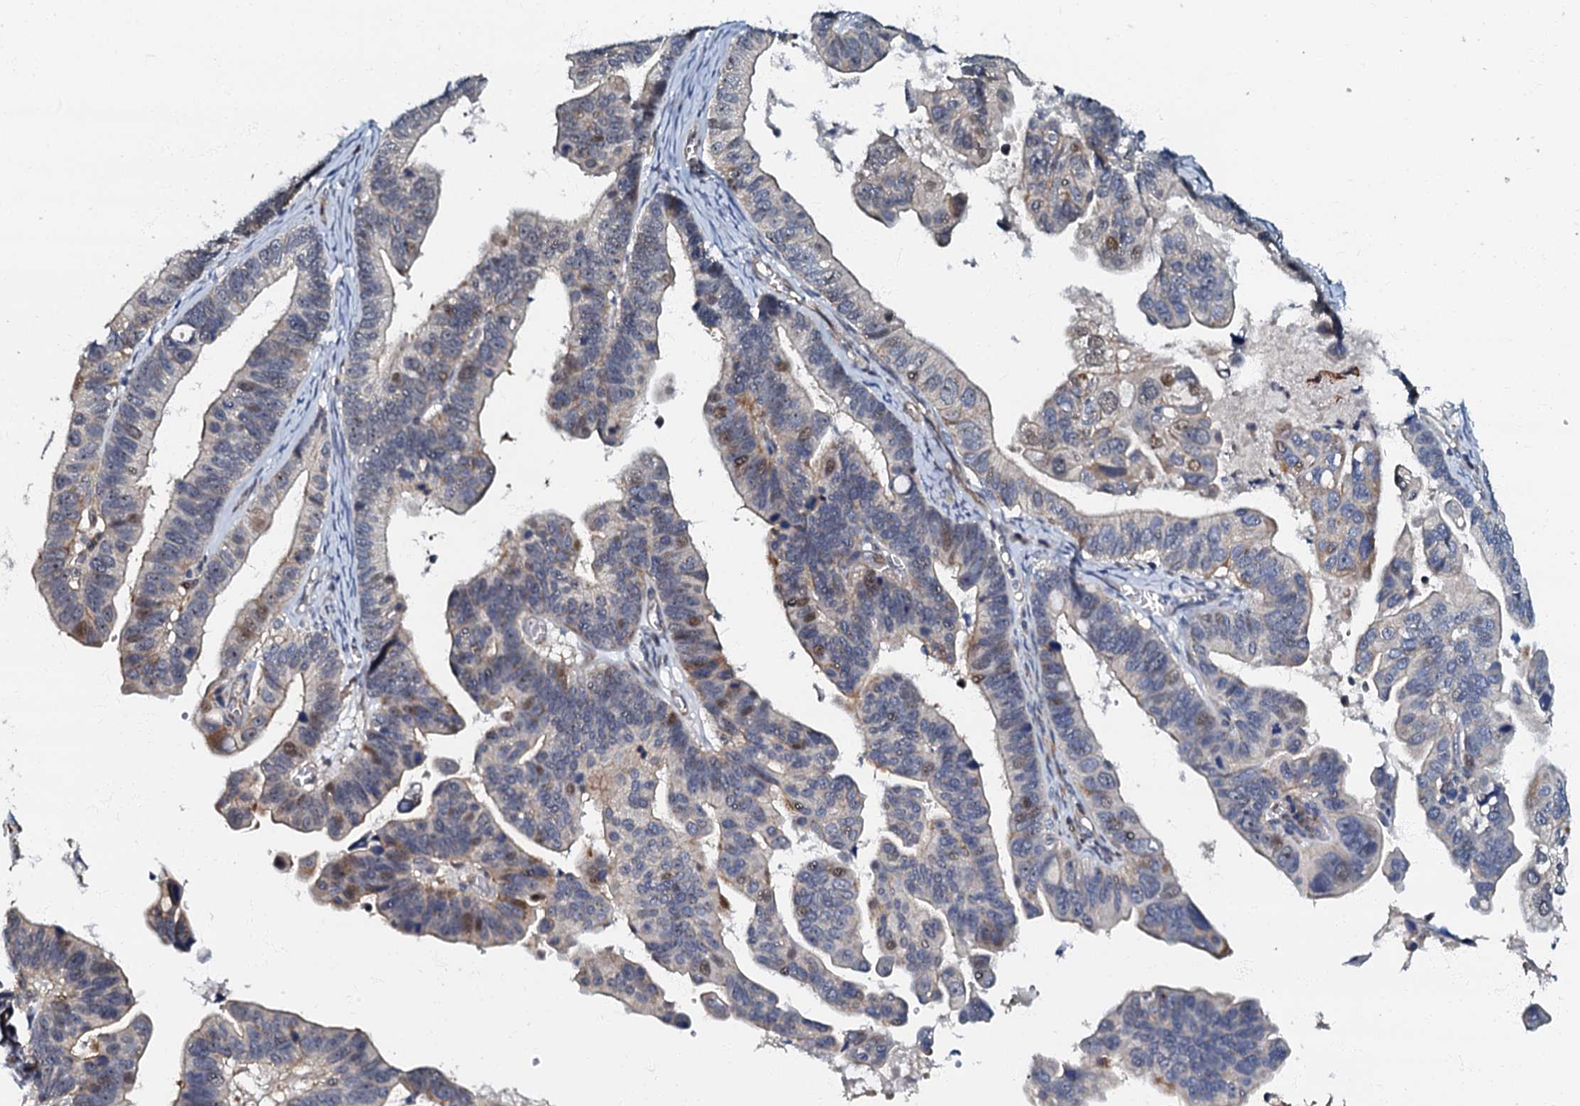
{"staining": {"intensity": "negative", "quantity": "none", "location": "none"}, "tissue": "ovarian cancer", "cell_type": "Tumor cells", "image_type": "cancer", "snomed": [{"axis": "morphology", "description": "Cystadenocarcinoma, serous, NOS"}, {"axis": "topography", "description": "Ovary"}], "caption": "IHC micrograph of neoplastic tissue: human ovarian cancer (serous cystadenocarcinoma) stained with DAB displays no significant protein expression in tumor cells. (Immunohistochemistry (ihc), brightfield microscopy, high magnification).", "gene": "OLAH", "patient": {"sex": "female", "age": 56}}